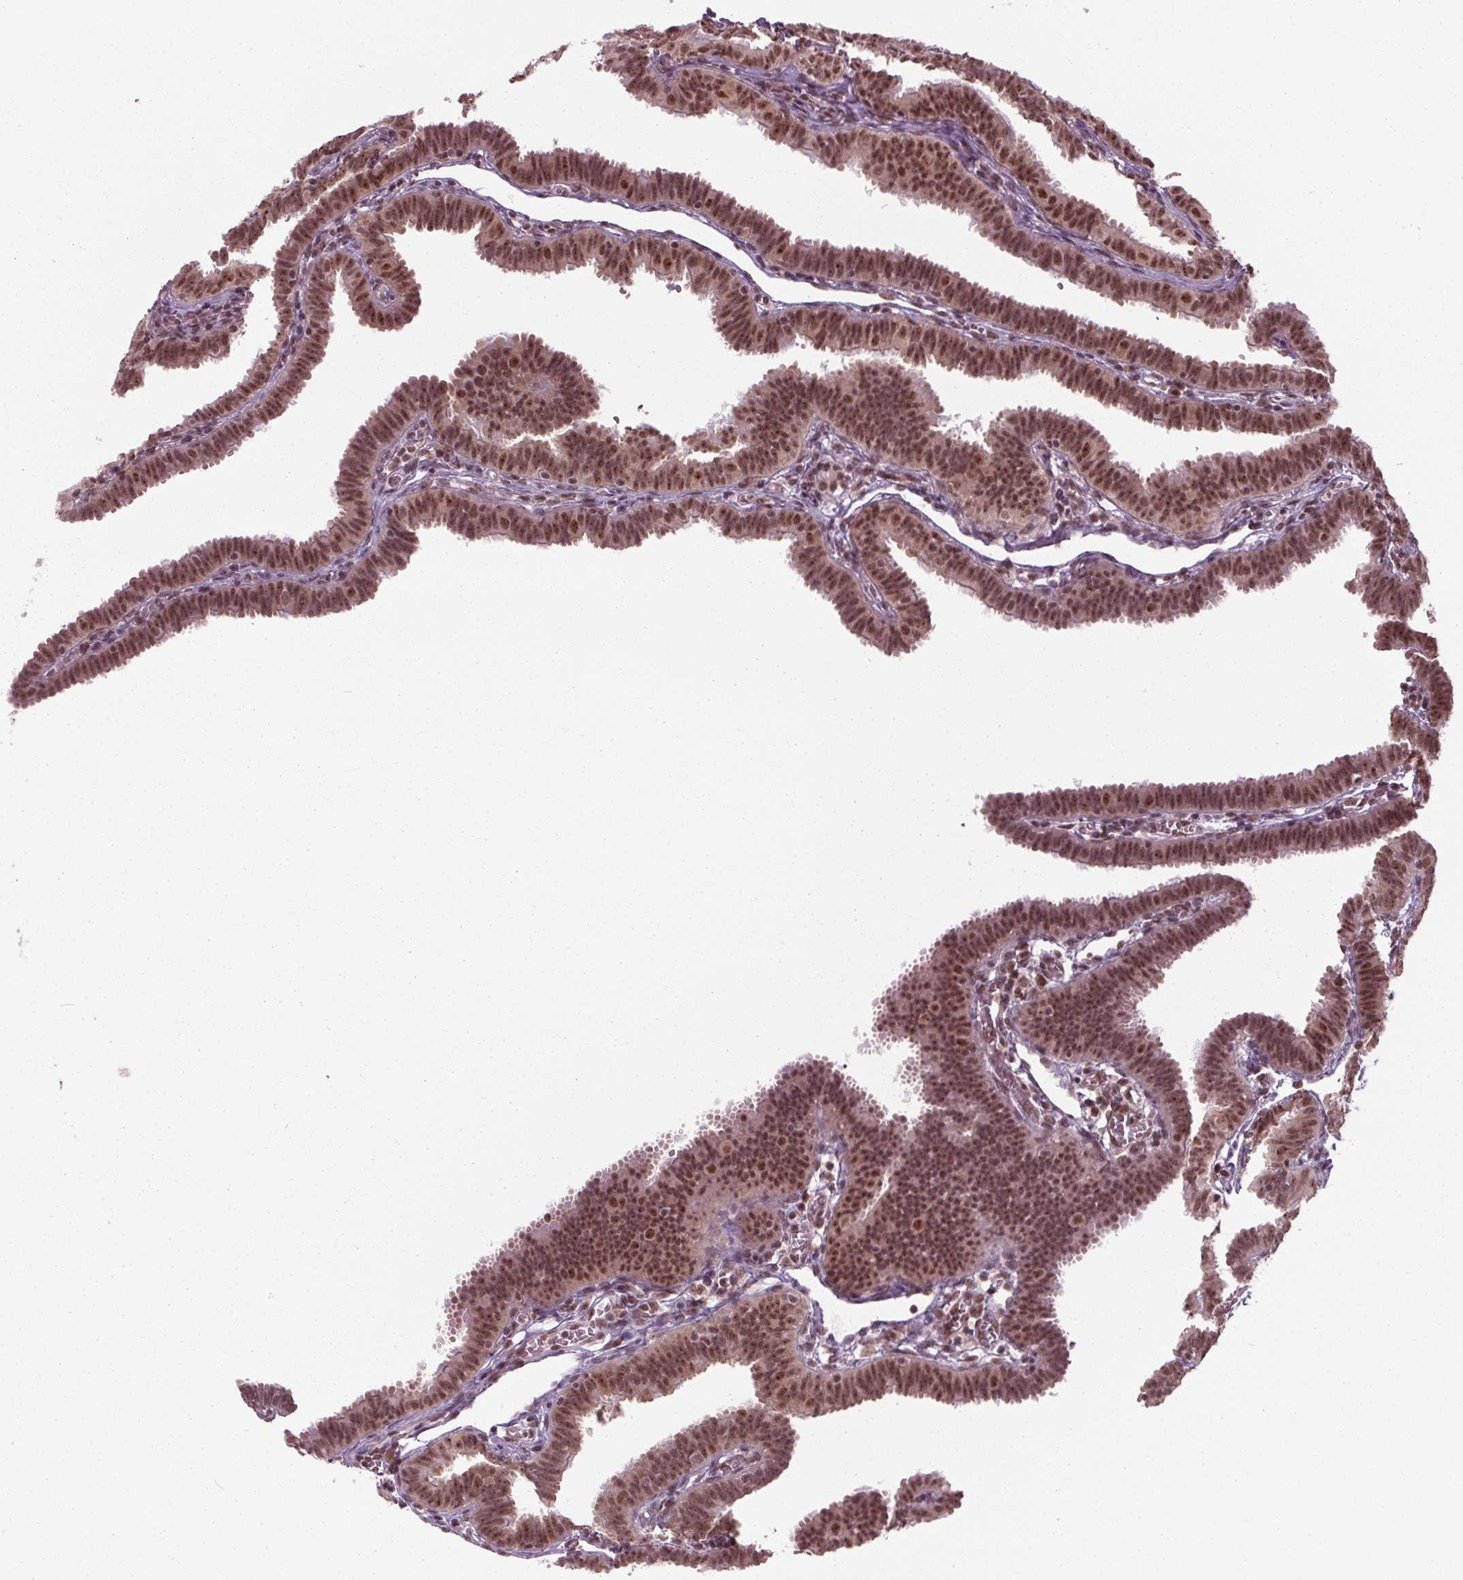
{"staining": {"intensity": "strong", "quantity": ">75%", "location": "nuclear"}, "tissue": "fallopian tube", "cell_type": "Glandular cells", "image_type": "normal", "snomed": [{"axis": "morphology", "description": "Normal tissue, NOS"}, {"axis": "topography", "description": "Fallopian tube"}], "caption": "The image demonstrates a brown stain indicating the presence of a protein in the nuclear of glandular cells in fallopian tube.", "gene": "DDX41", "patient": {"sex": "female", "age": 25}}